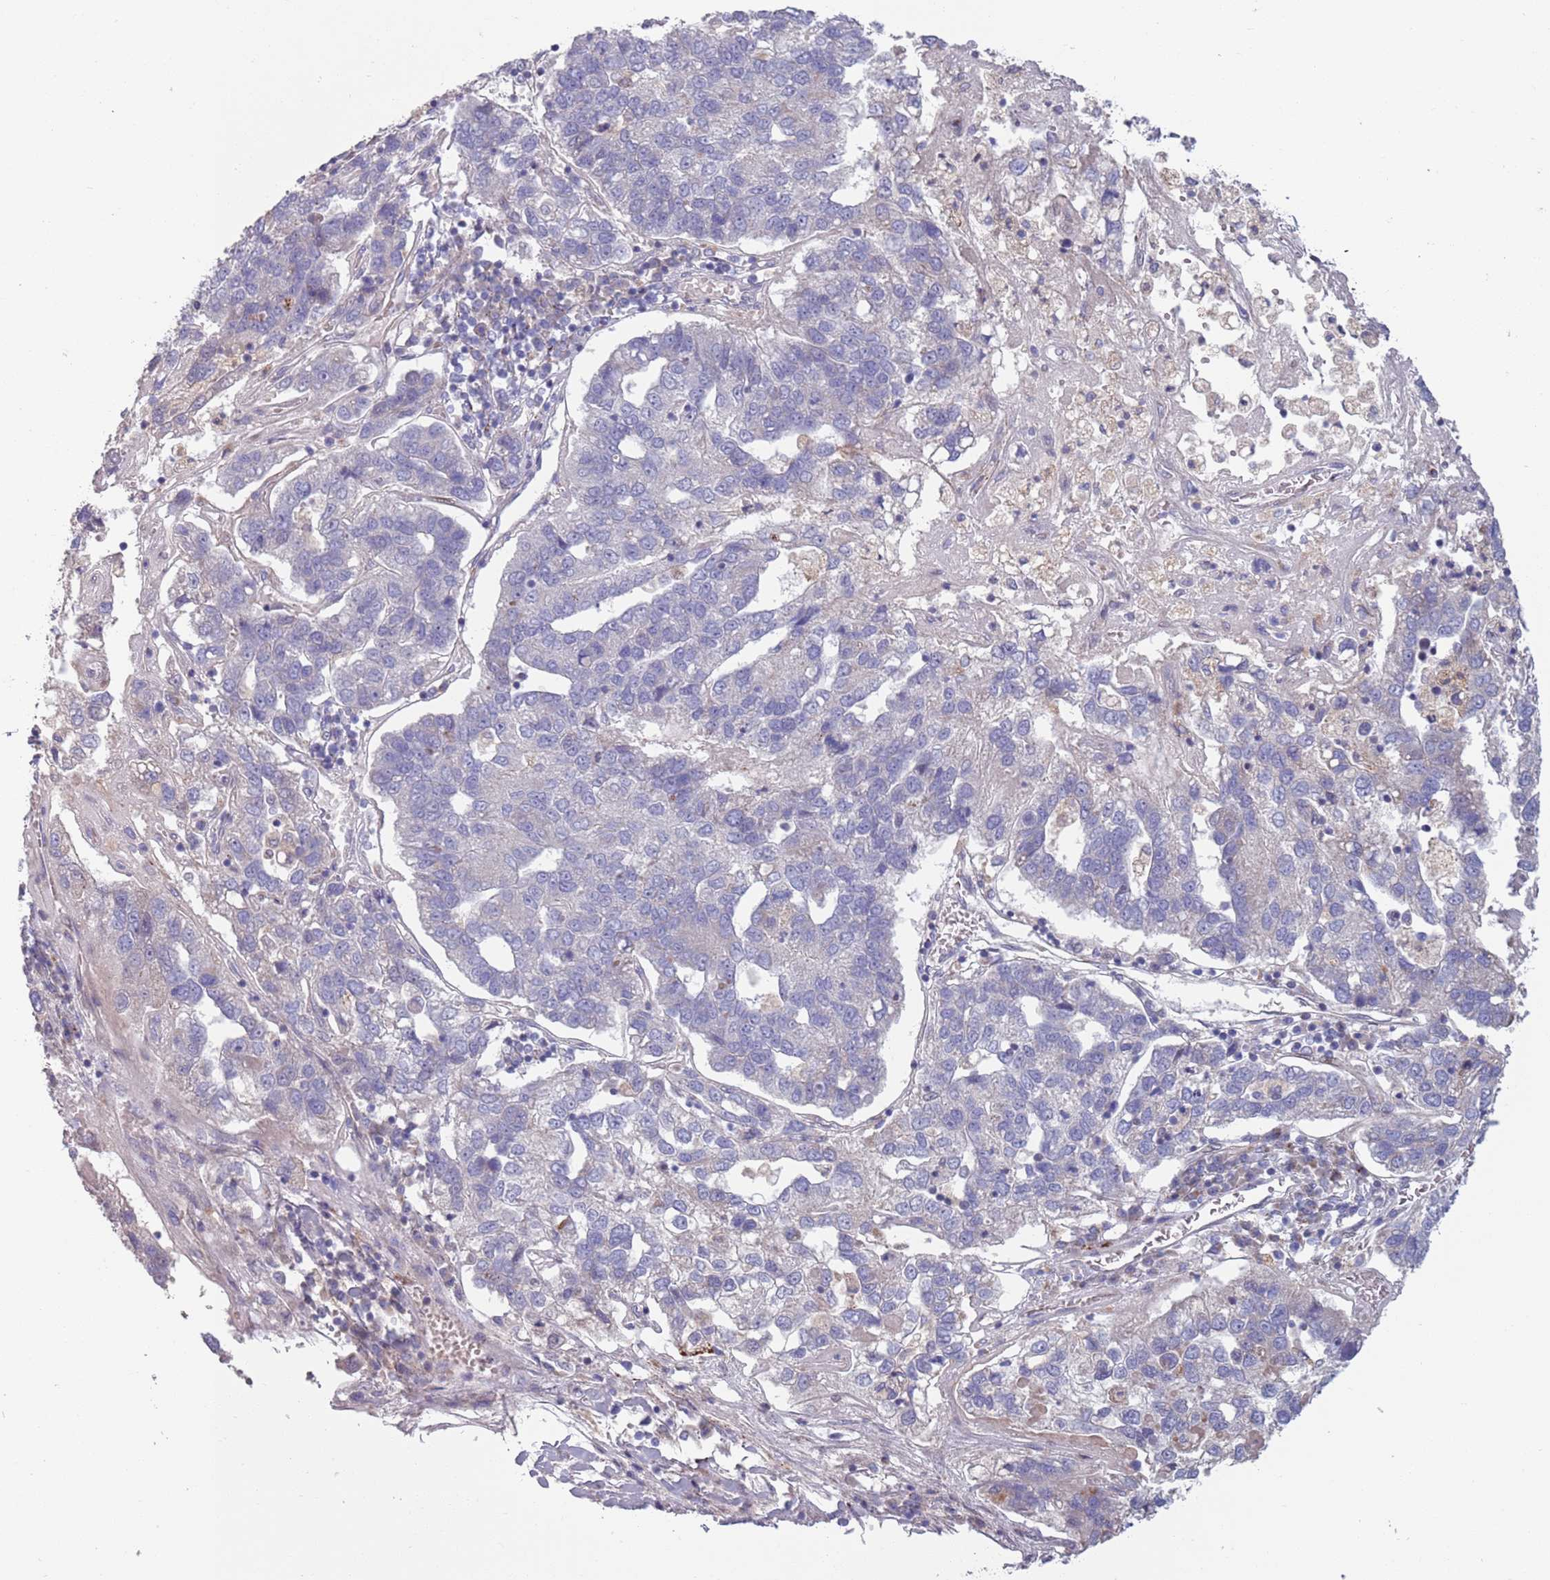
{"staining": {"intensity": "negative", "quantity": "none", "location": "none"}, "tissue": "pancreatic cancer", "cell_type": "Tumor cells", "image_type": "cancer", "snomed": [{"axis": "morphology", "description": "Adenocarcinoma, NOS"}, {"axis": "topography", "description": "Pancreas"}], "caption": "Immunohistochemistry image of human adenocarcinoma (pancreatic) stained for a protein (brown), which displays no expression in tumor cells. (DAB (3,3'-diaminobenzidine) IHC, high magnification).", "gene": "TYW1", "patient": {"sex": "female", "age": 61}}